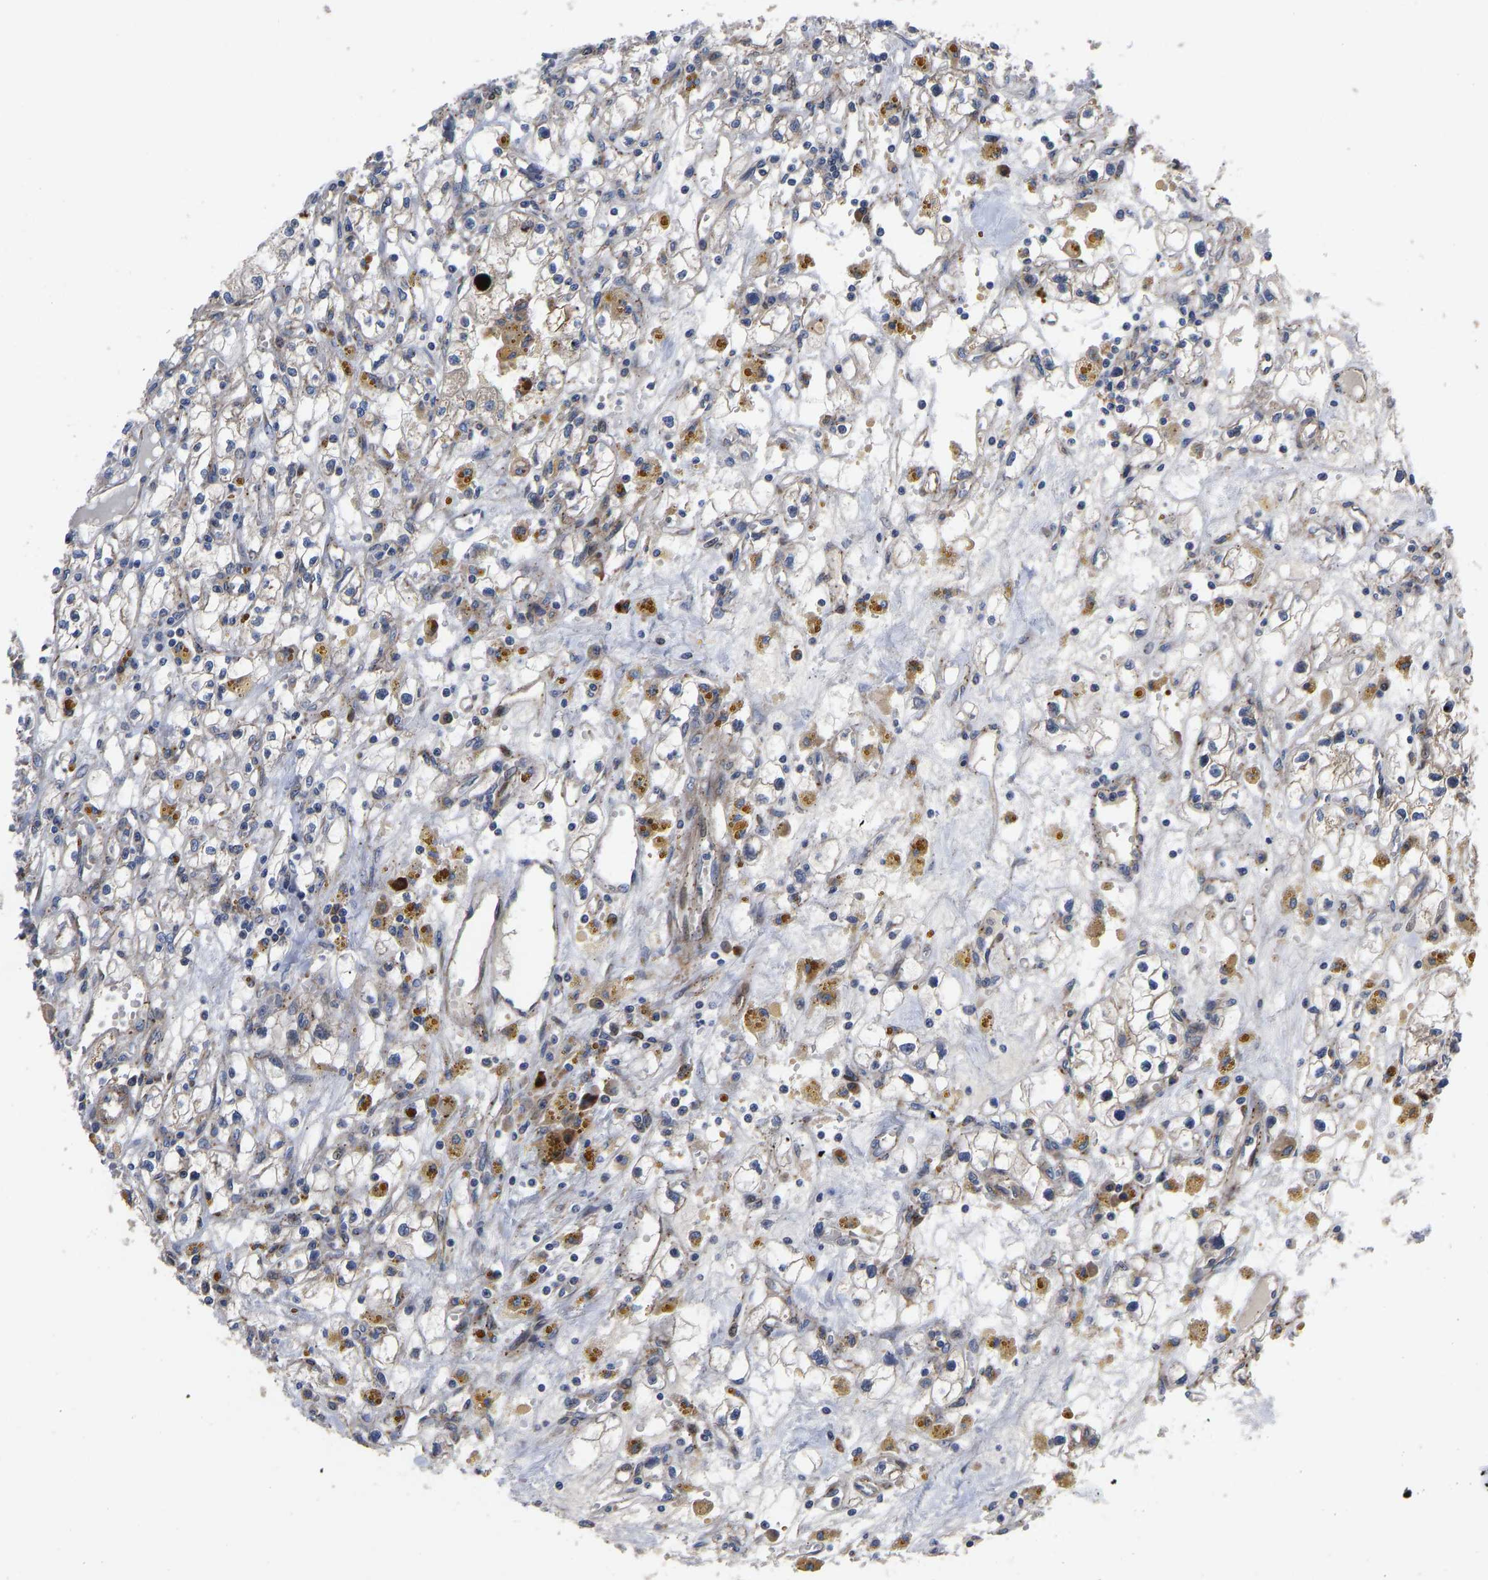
{"staining": {"intensity": "weak", "quantity": "<25%", "location": "cytoplasmic/membranous"}, "tissue": "renal cancer", "cell_type": "Tumor cells", "image_type": "cancer", "snomed": [{"axis": "morphology", "description": "Adenocarcinoma, NOS"}, {"axis": "topography", "description": "Kidney"}], "caption": "Immunohistochemistry photomicrograph of neoplastic tissue: human renal adenocarcinoma stained with DAB demonstrates no significant protein positivity in tumor cells.", "gene": "TMEM38B", "patient": {"sex": "male", "age": 56}}